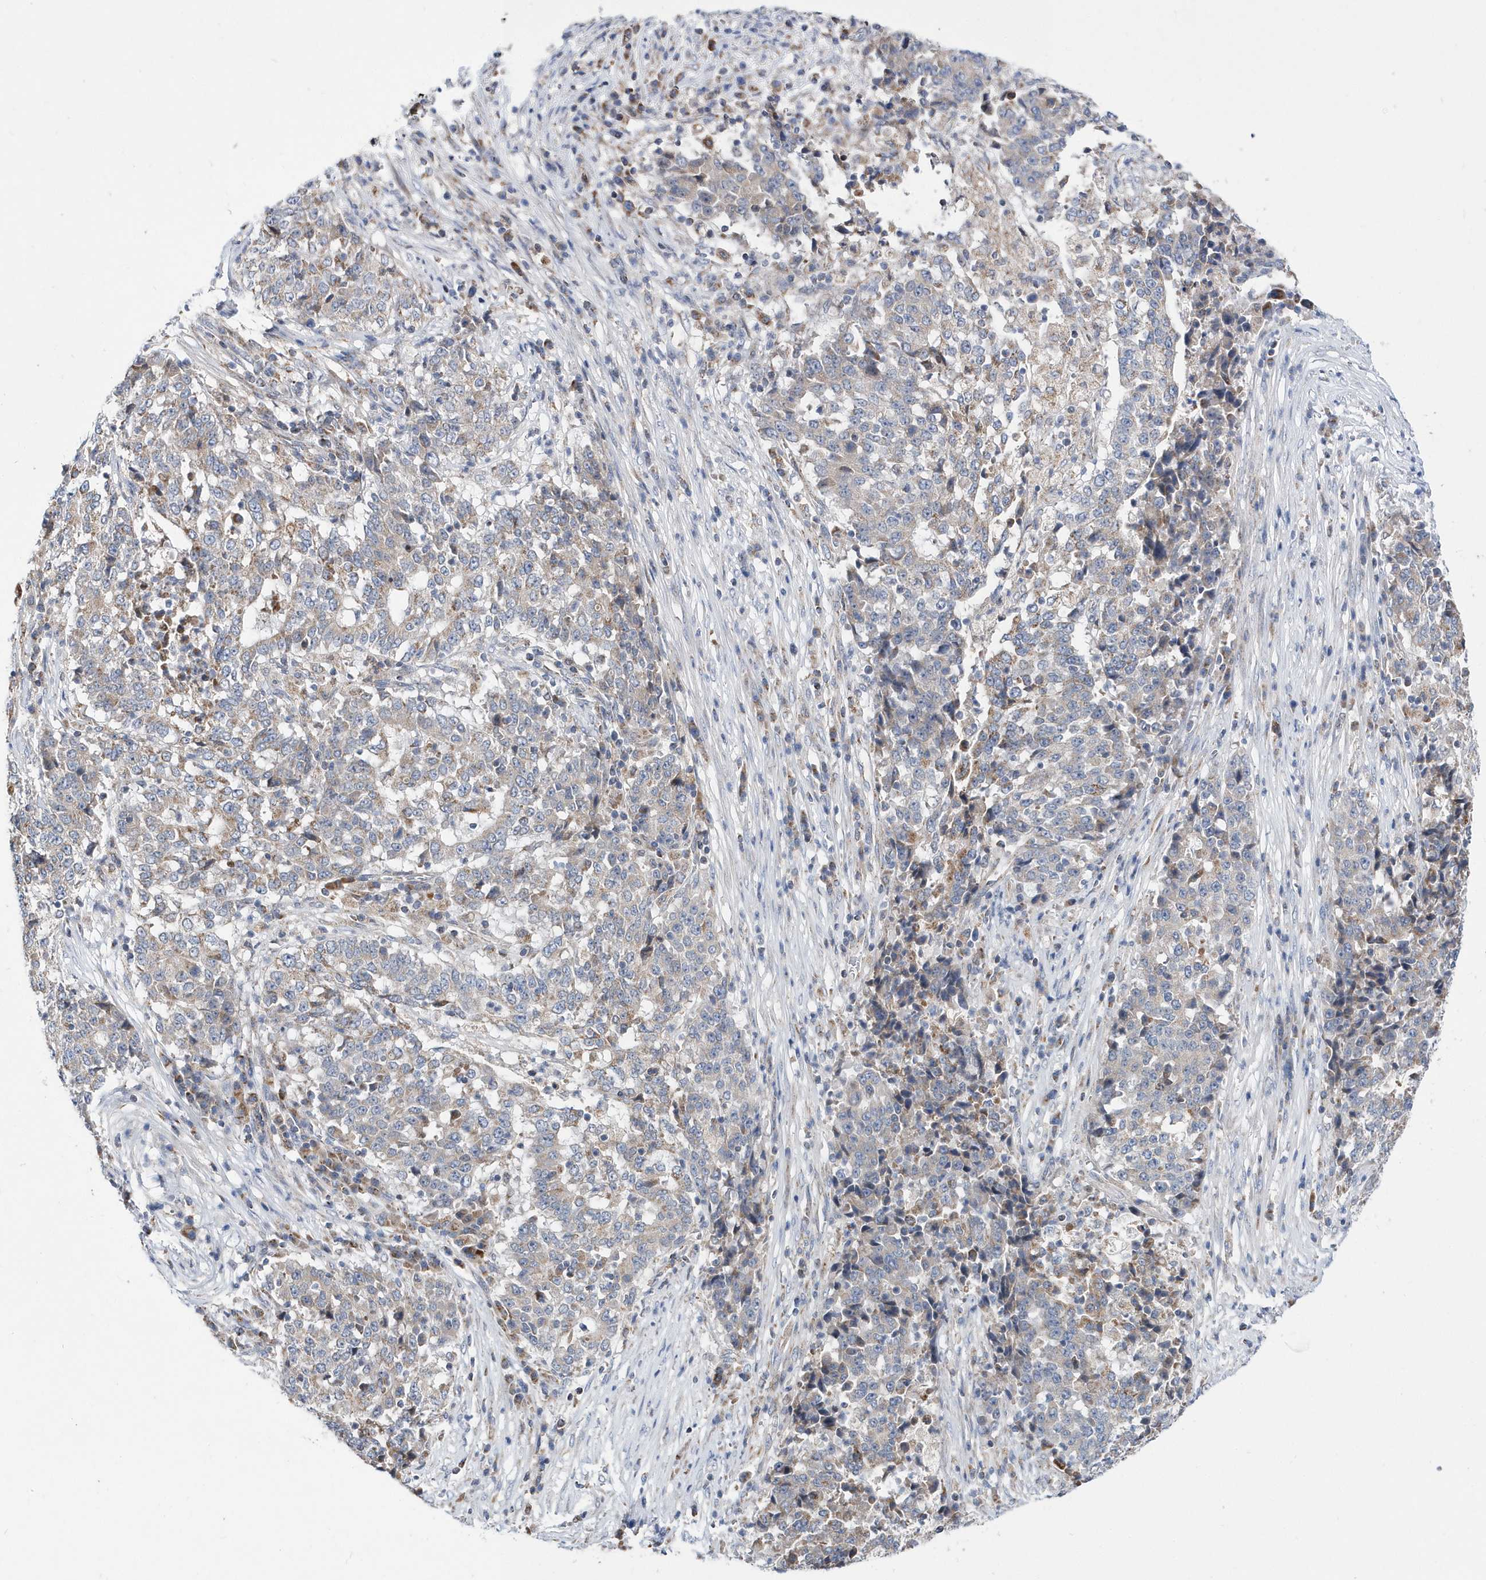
{"staining": {"intensity": "weak", "quantity": "<25%", "location": "cytoplasmic/membranous"}, "tissue": "stomach cancer", "cell_type": "Tumor cells", "image_type": "cancer", "snomed": [{"axis": "morphology", "description": "Adenocarcinoma, NOS"}, {"axis": "topography", "description": "Stomach"}], "caption": "Immunohistochemistry micrograph of stomach cancer stained for a protein (brown), which exhibits no positivity in tumor cells.", "gene": "SPATA5", "patient": {"sex": "male", "age": 59}}